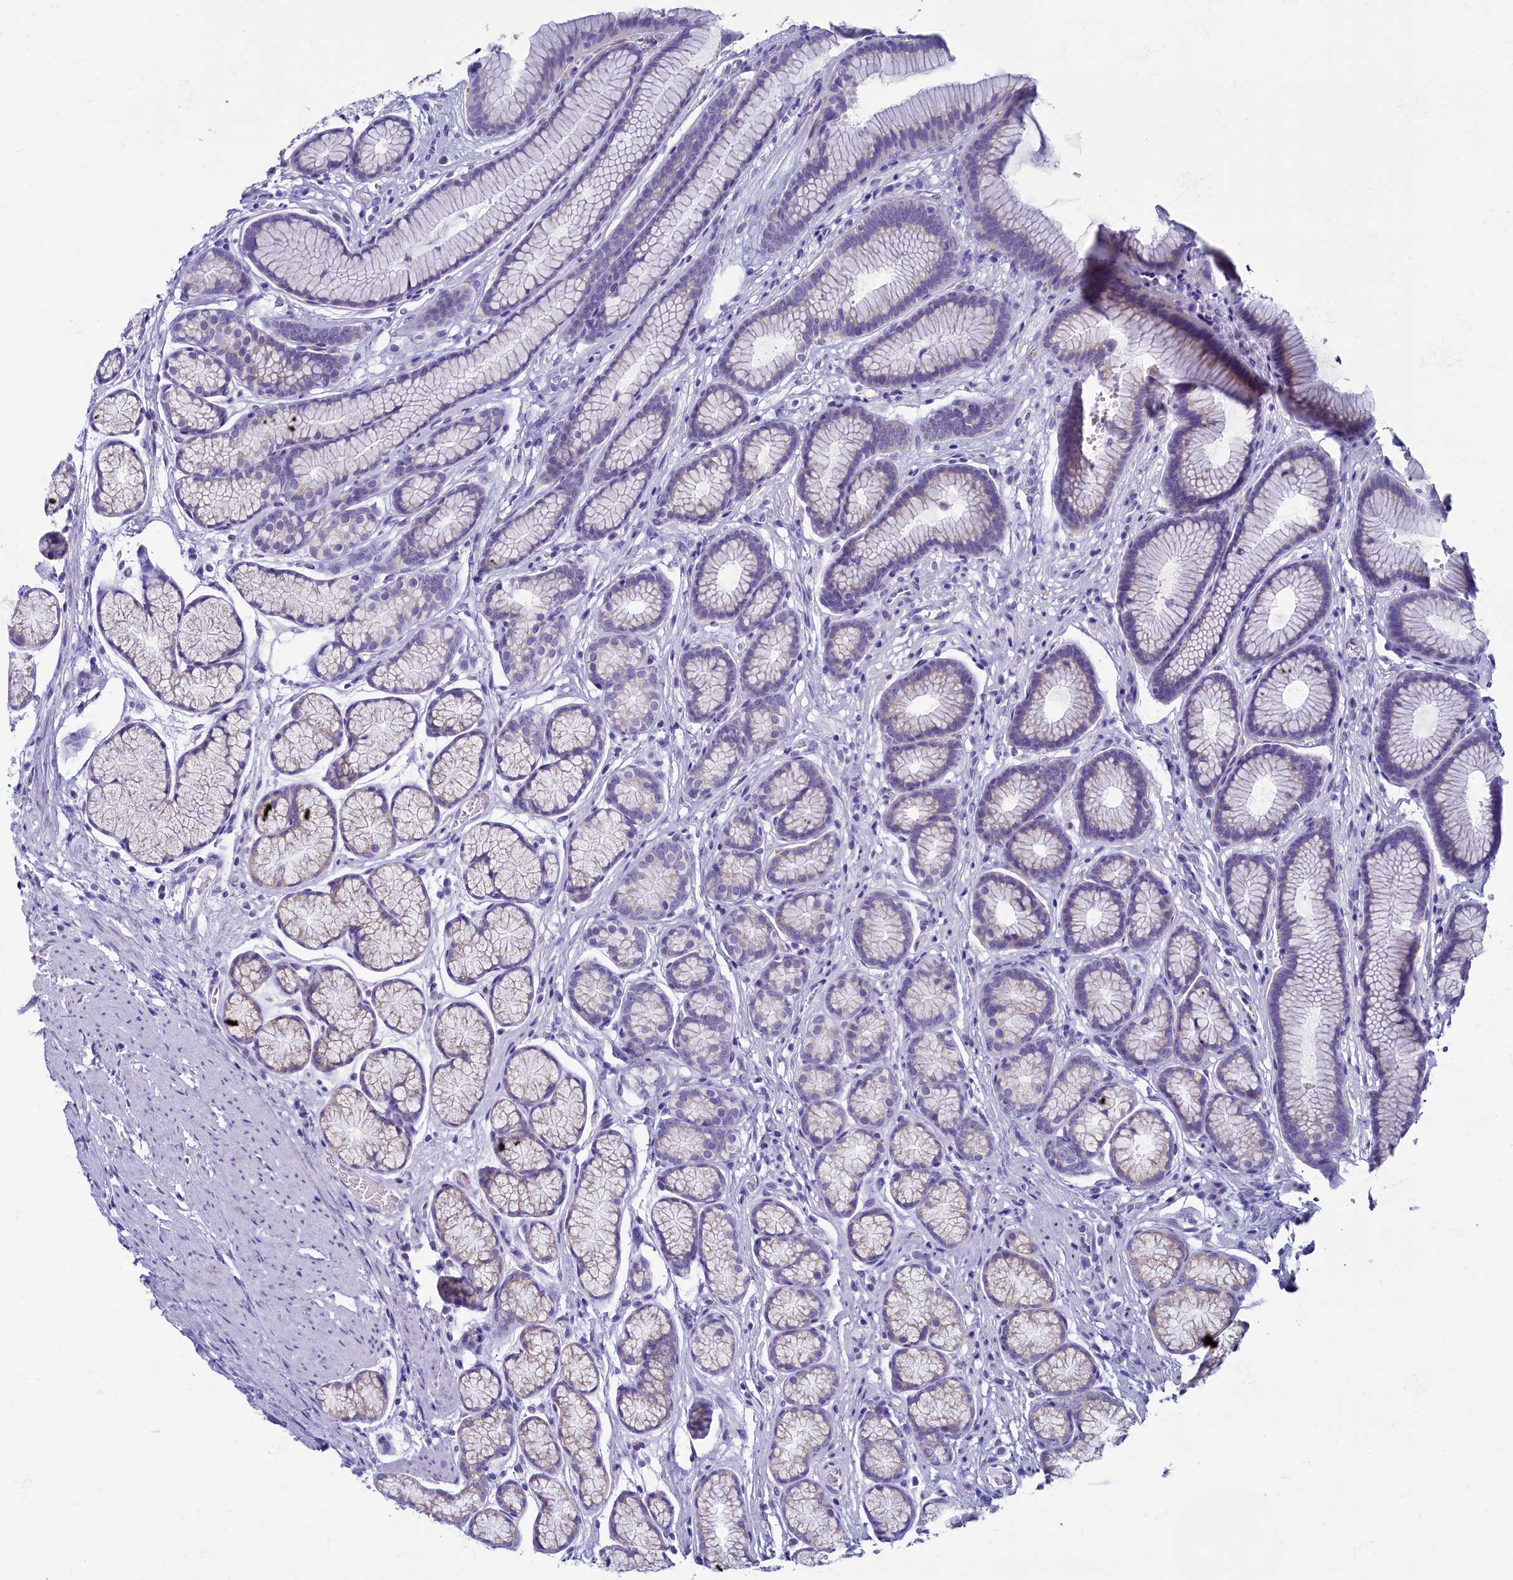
{"staining": {"intensity": "negative", "quantity": "none", "location": "none"}, "tissue": "stomach", "cell_type": "Glandular cells", "image_type": "normal", "snomed": [{"axis": "morphology", "description": "Normal tissue, NOS"}, {"axis": "topography", "description": "Stomach"}], "caption": "Immunohistochemical staining of unremarkable human stomach reveals no significant expression in glandular cells. The staining is performed using DAB brown chromogen with nuclei counter-stained in using hematoxylin.", "gene": "SKA3", "patient": {"sex": "male", "age": 42}}